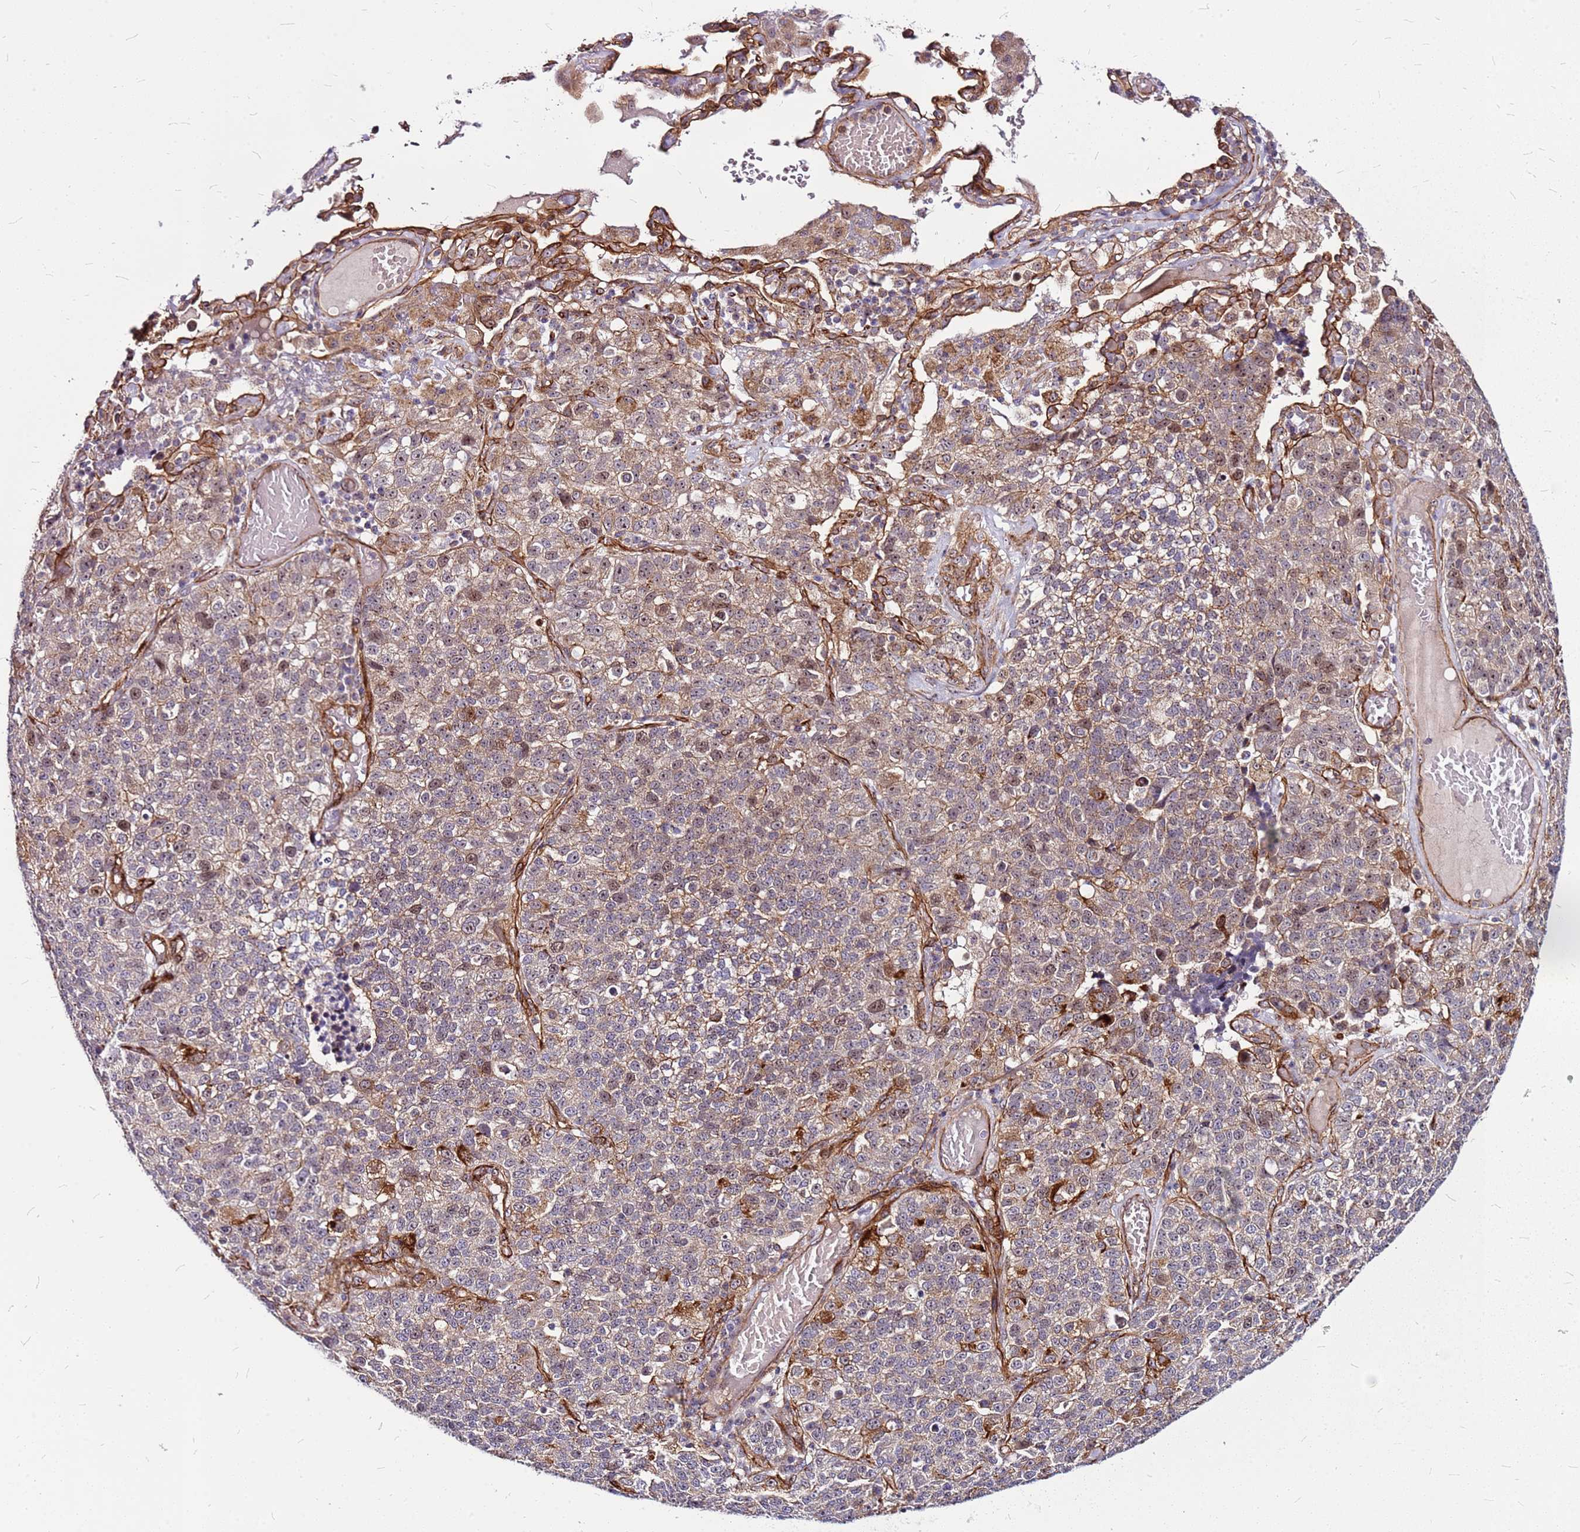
{"staining": {"intensity": "moderate", "quantity": "<25%", "location": "cytoplasmic/membranous,nuclear"}, "tissue": "lung cancer", "cell_type": "Tumor cells", "image_type": "cancer", "snomed": [{"axis": "morphology", "description": "Adenocarcinoma, NOS"}, {"axis": "topography", "description": "Lung"}], "caption": "Tumor cells display low levels of moderate cytoplasmic/membranous and nuclear positivity in about <25% of cells in human lung adenocarcinoma.", "gene": "TOPAZ1", "patient": {"sex": "male", "age": 49}}